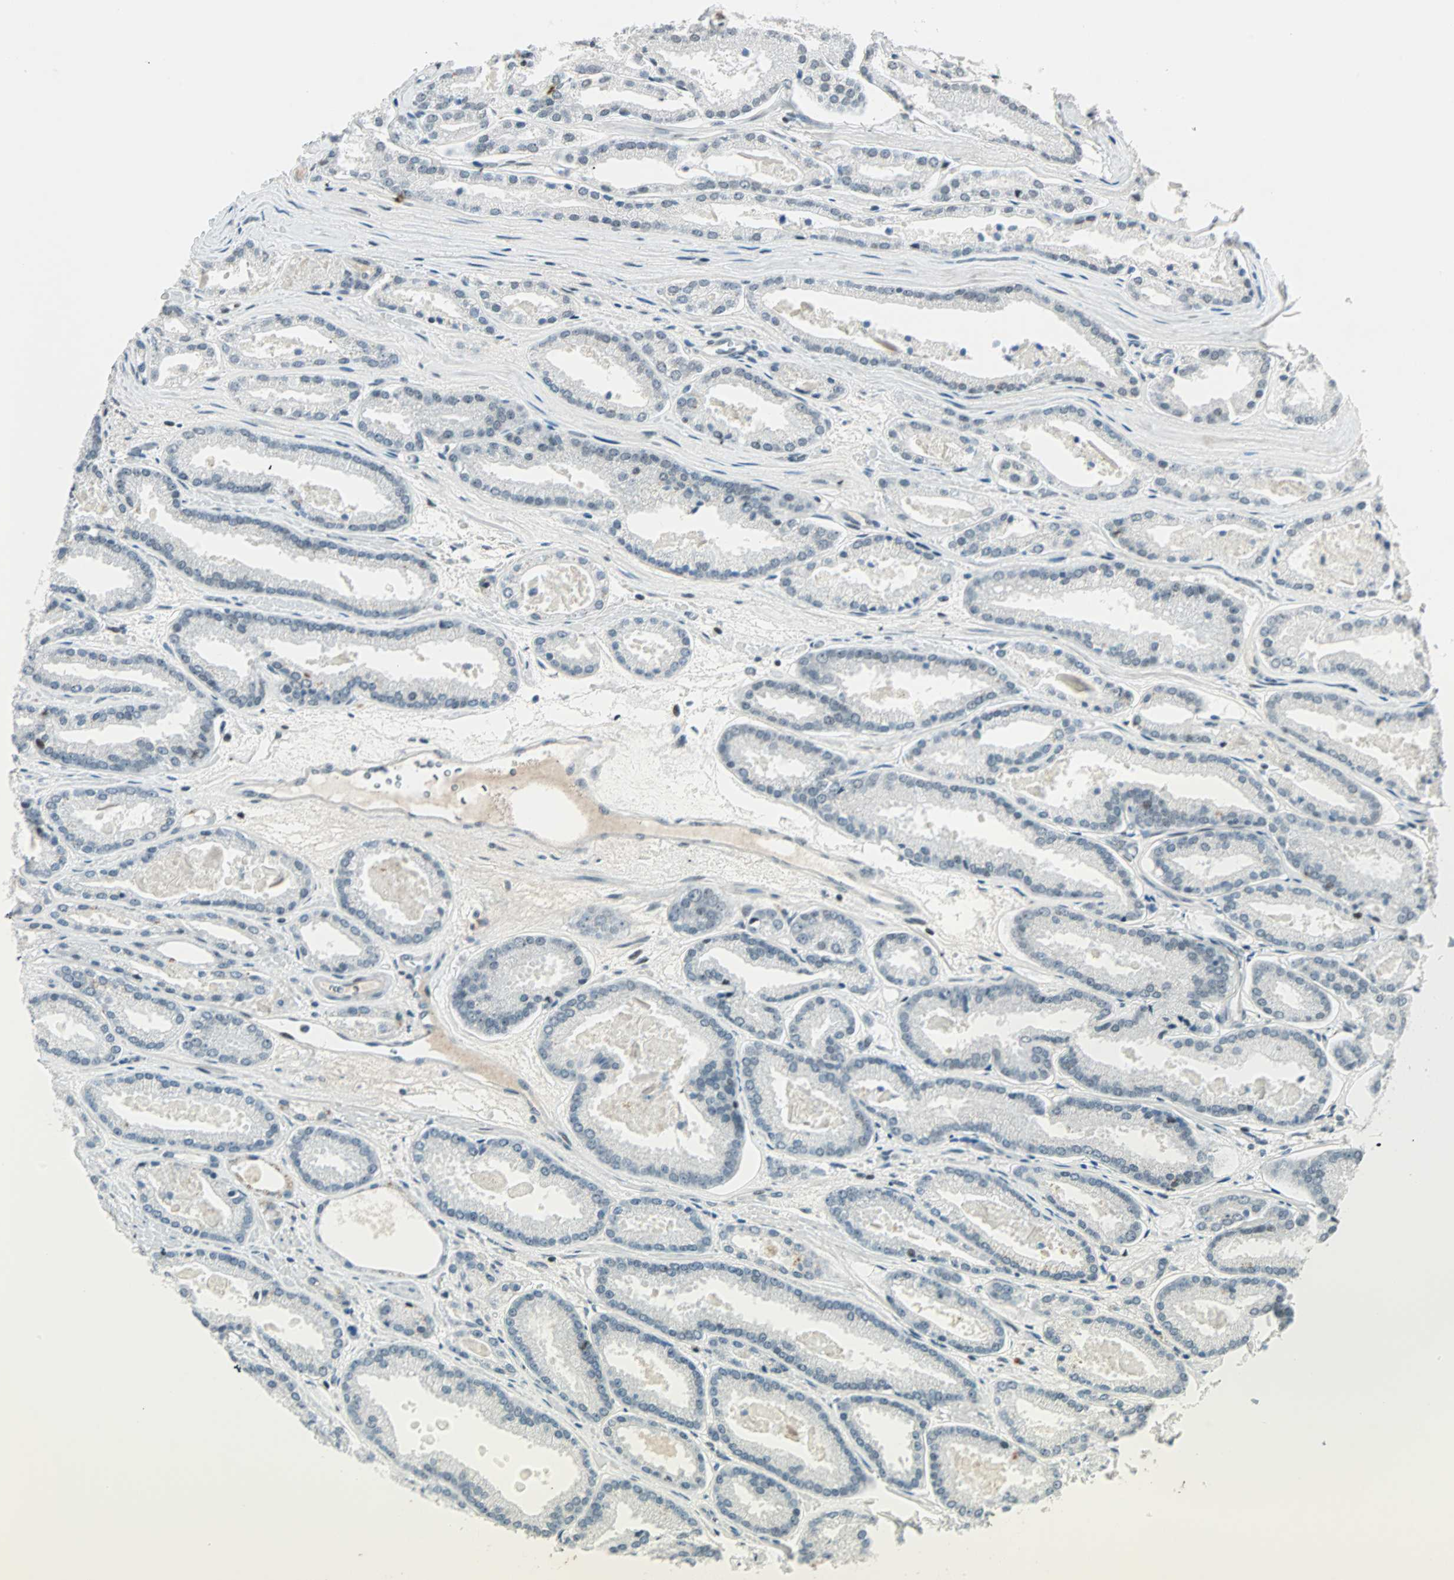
{"staining": {"intensity": "negative", "quantity": "none", "location": "none"}, "tissue": "prostate cancer", "cell_type": "Tumor cells", "image_type": "cancer", "snomed": [{"axis": "morphology", "description": "Adenocarcinoma, Low grade"}, {"axis": "topography", "description": "Prostate"}], "caption": "A histopathology image of human prostate cancer (adenocarcinoma (low-grade)) is negative for staining in tumor cells.", "gene": "SIN3A", "patient": {"sex": "male", "age": 59}}